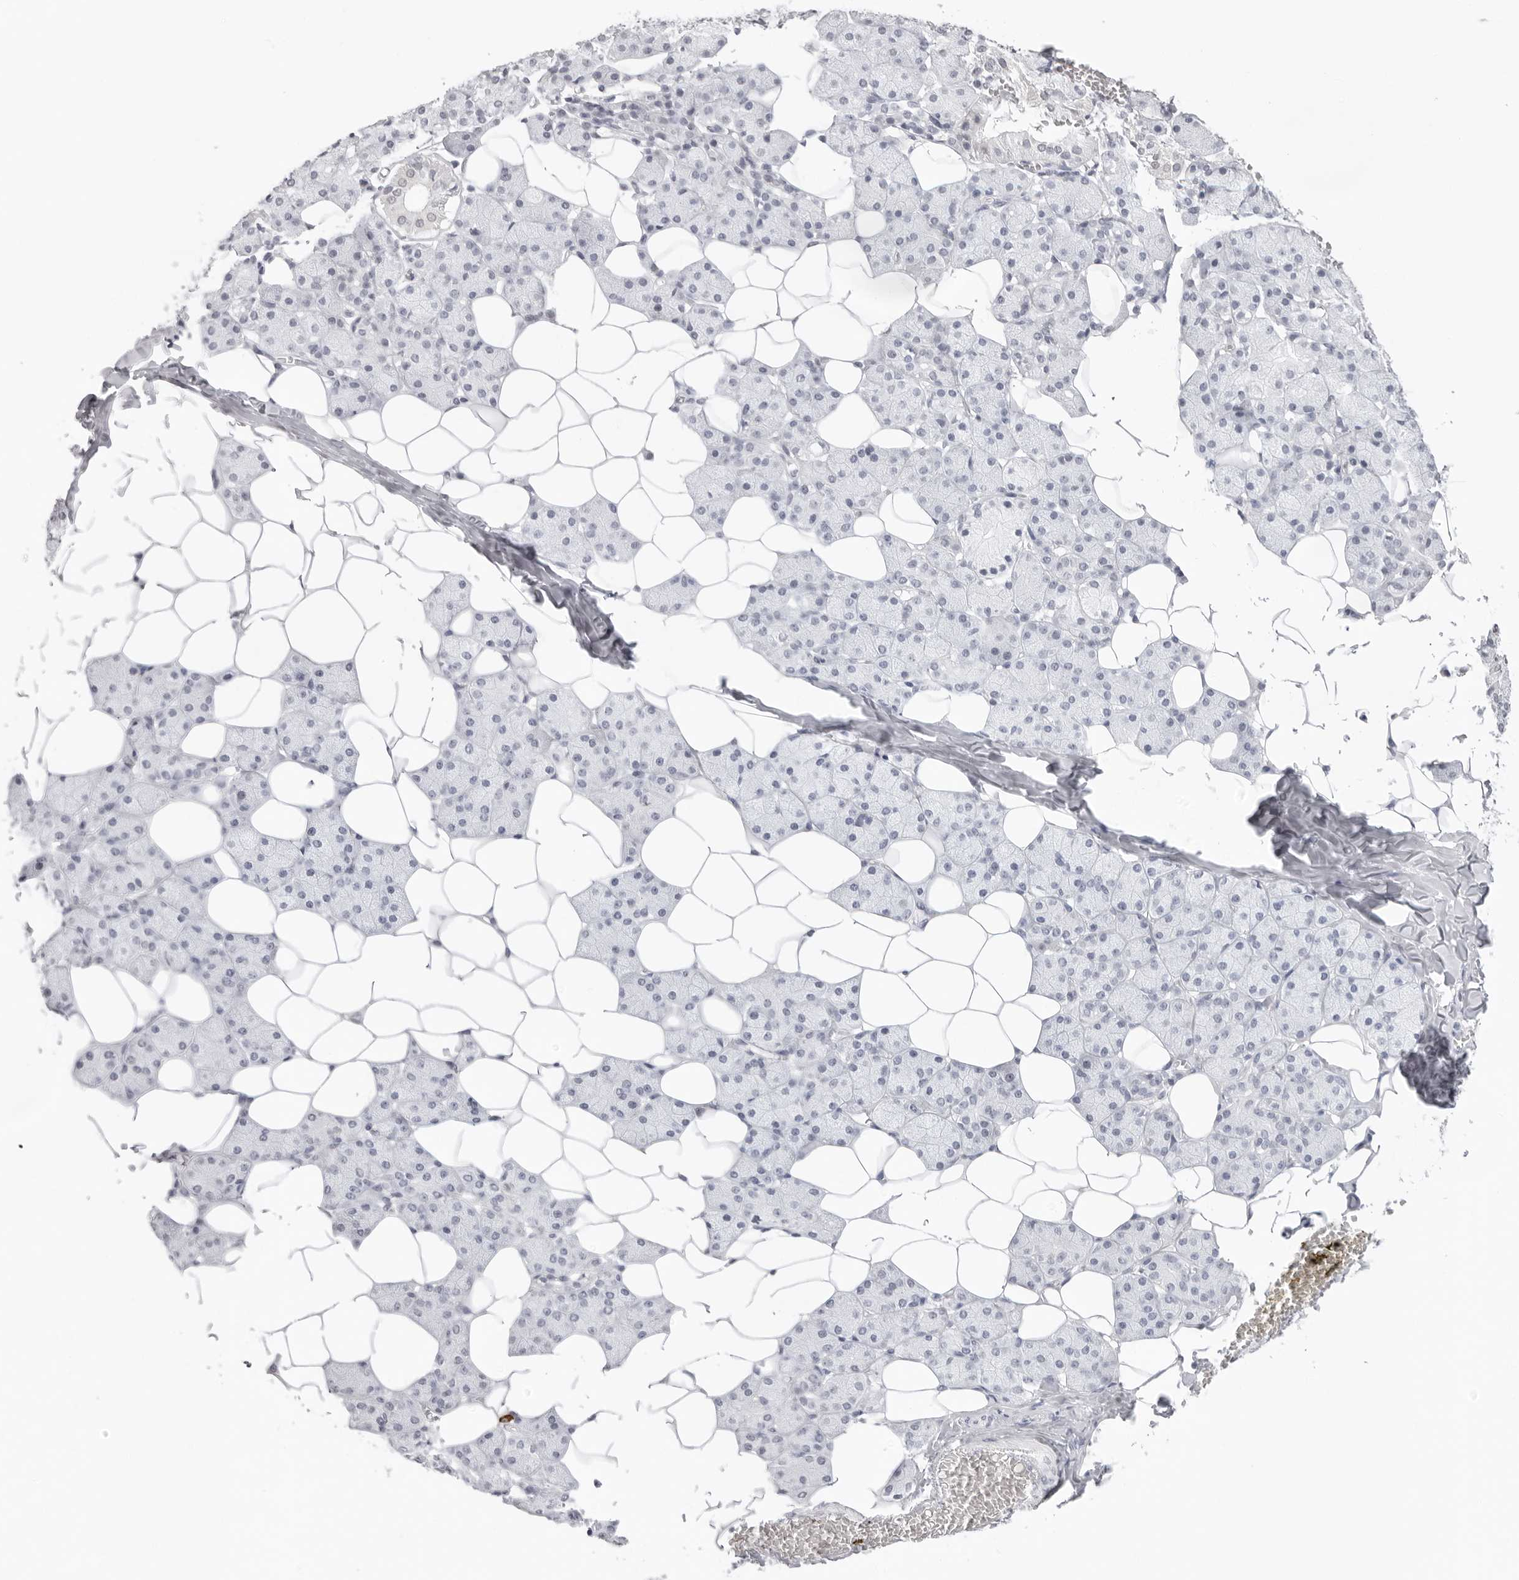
{"staining": {"intensity": "negative", "quantity": "none", "location": "none"}, "tissue": "salivary gland", "cell_type": "Glandular cells", "image_type": "normal", "snomed": [{"axis": "morphology", "description": "Normal tissue, NOS"}, {"axis": "topography", "description": "Salivary gland"}], "caption": "Immunohistochemistry (IHC) of unremarkable human salivary gland displays no expression in glandular cells. Brightfield microscopy of immunohistochemistry stained with DAB (3,3'-diaminobenzidine) (brown) and hematoxylin (blue), captured at high magnification.", "gene": "KLK12", "patient": {"sex": "female", "age": 33}}